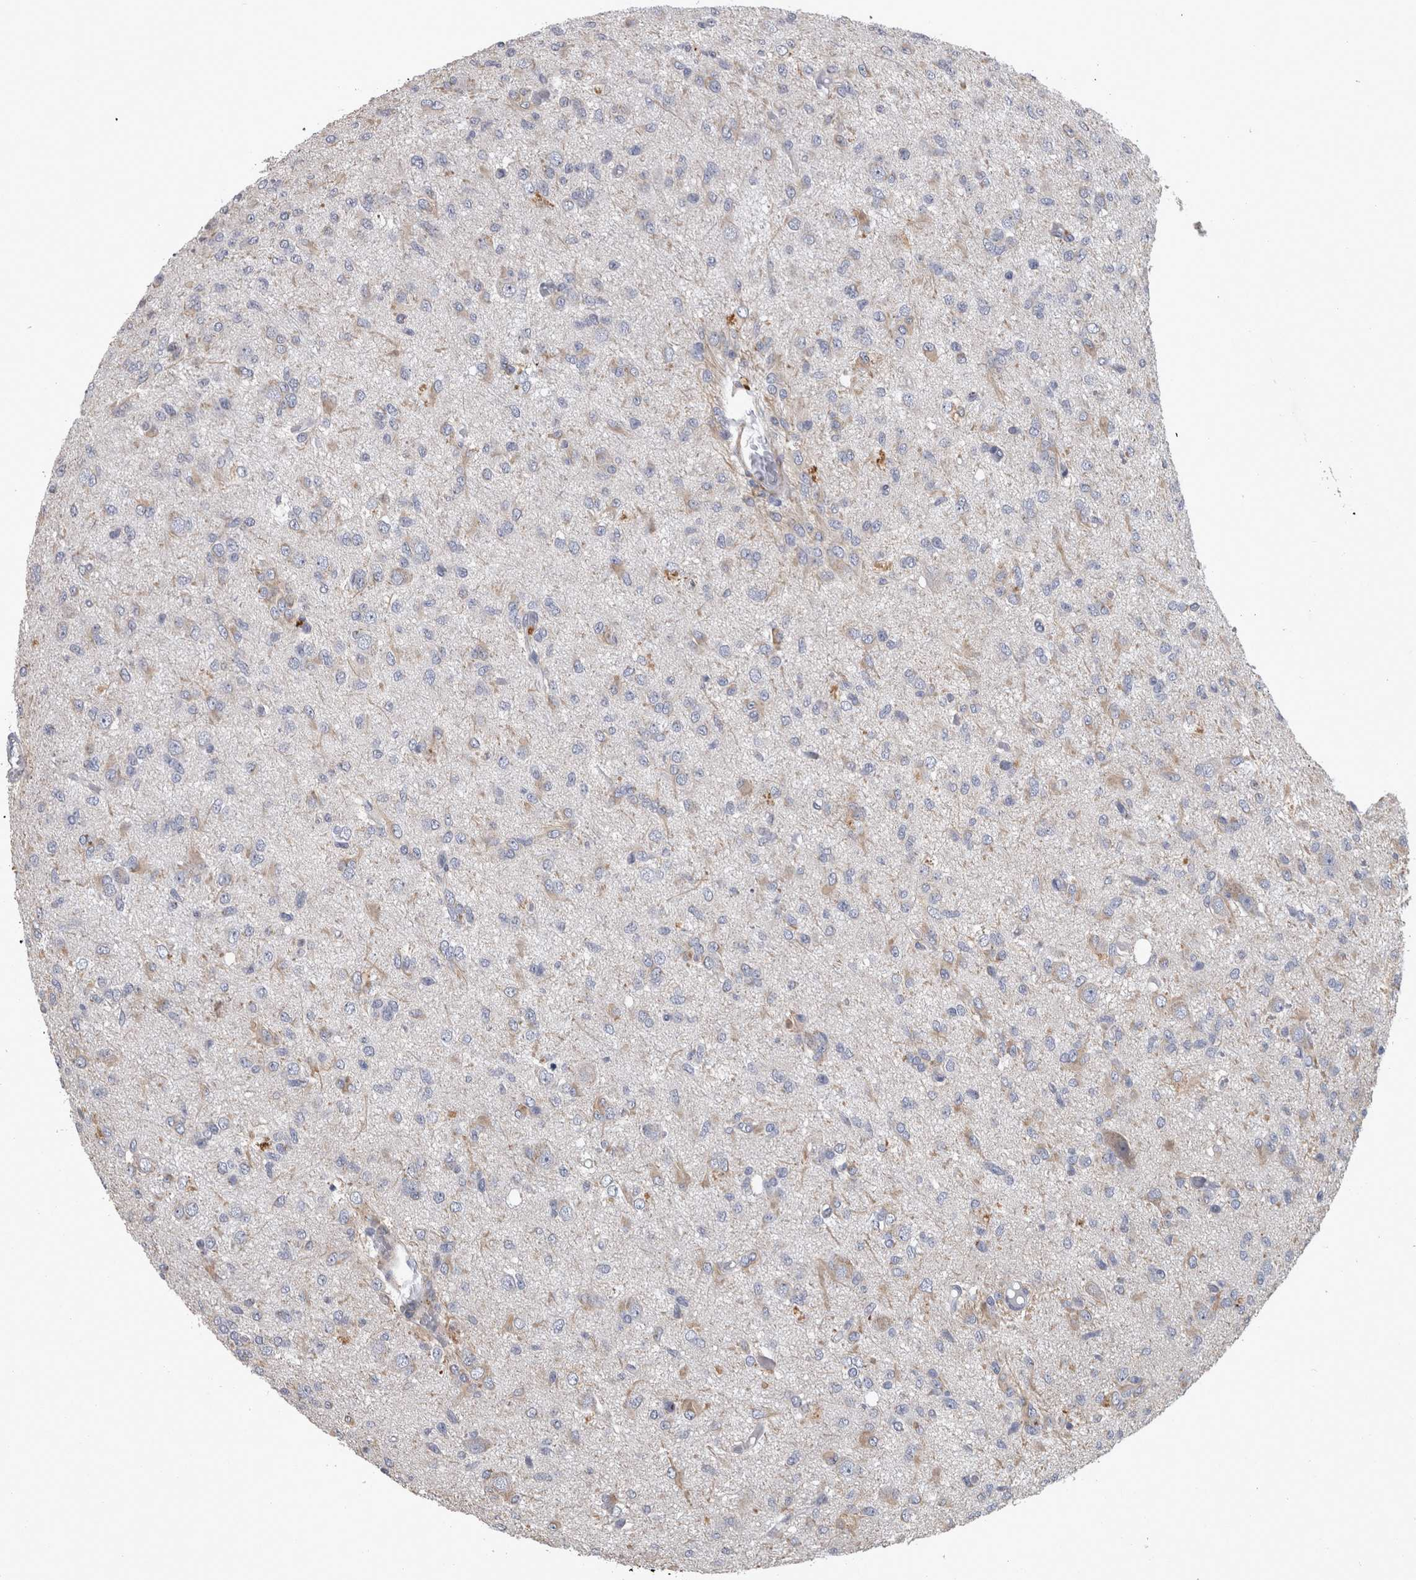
{"staining": {"intensity": "weak", "quantity": "<25%", "location": "cytoplasmic/membranous"}, "tissue": "glioma", "cell_type": "Tumor cells", "image_type": "cancer", "snomed": [{"axis": "morphology", "description": "Glioma, malignant, High grade"}, {"axis": "topography", "description": "Brain"}], "caption": "Tumor cells are negative for brown protein staining in malignant glioma (high-grade). Brightfield microscopy of IHC stained with DAB (brown) and hematoxylin (blue), captured at high magnification.", "gene": "DBT", "patient": {"sex": "female", "age": 59}}